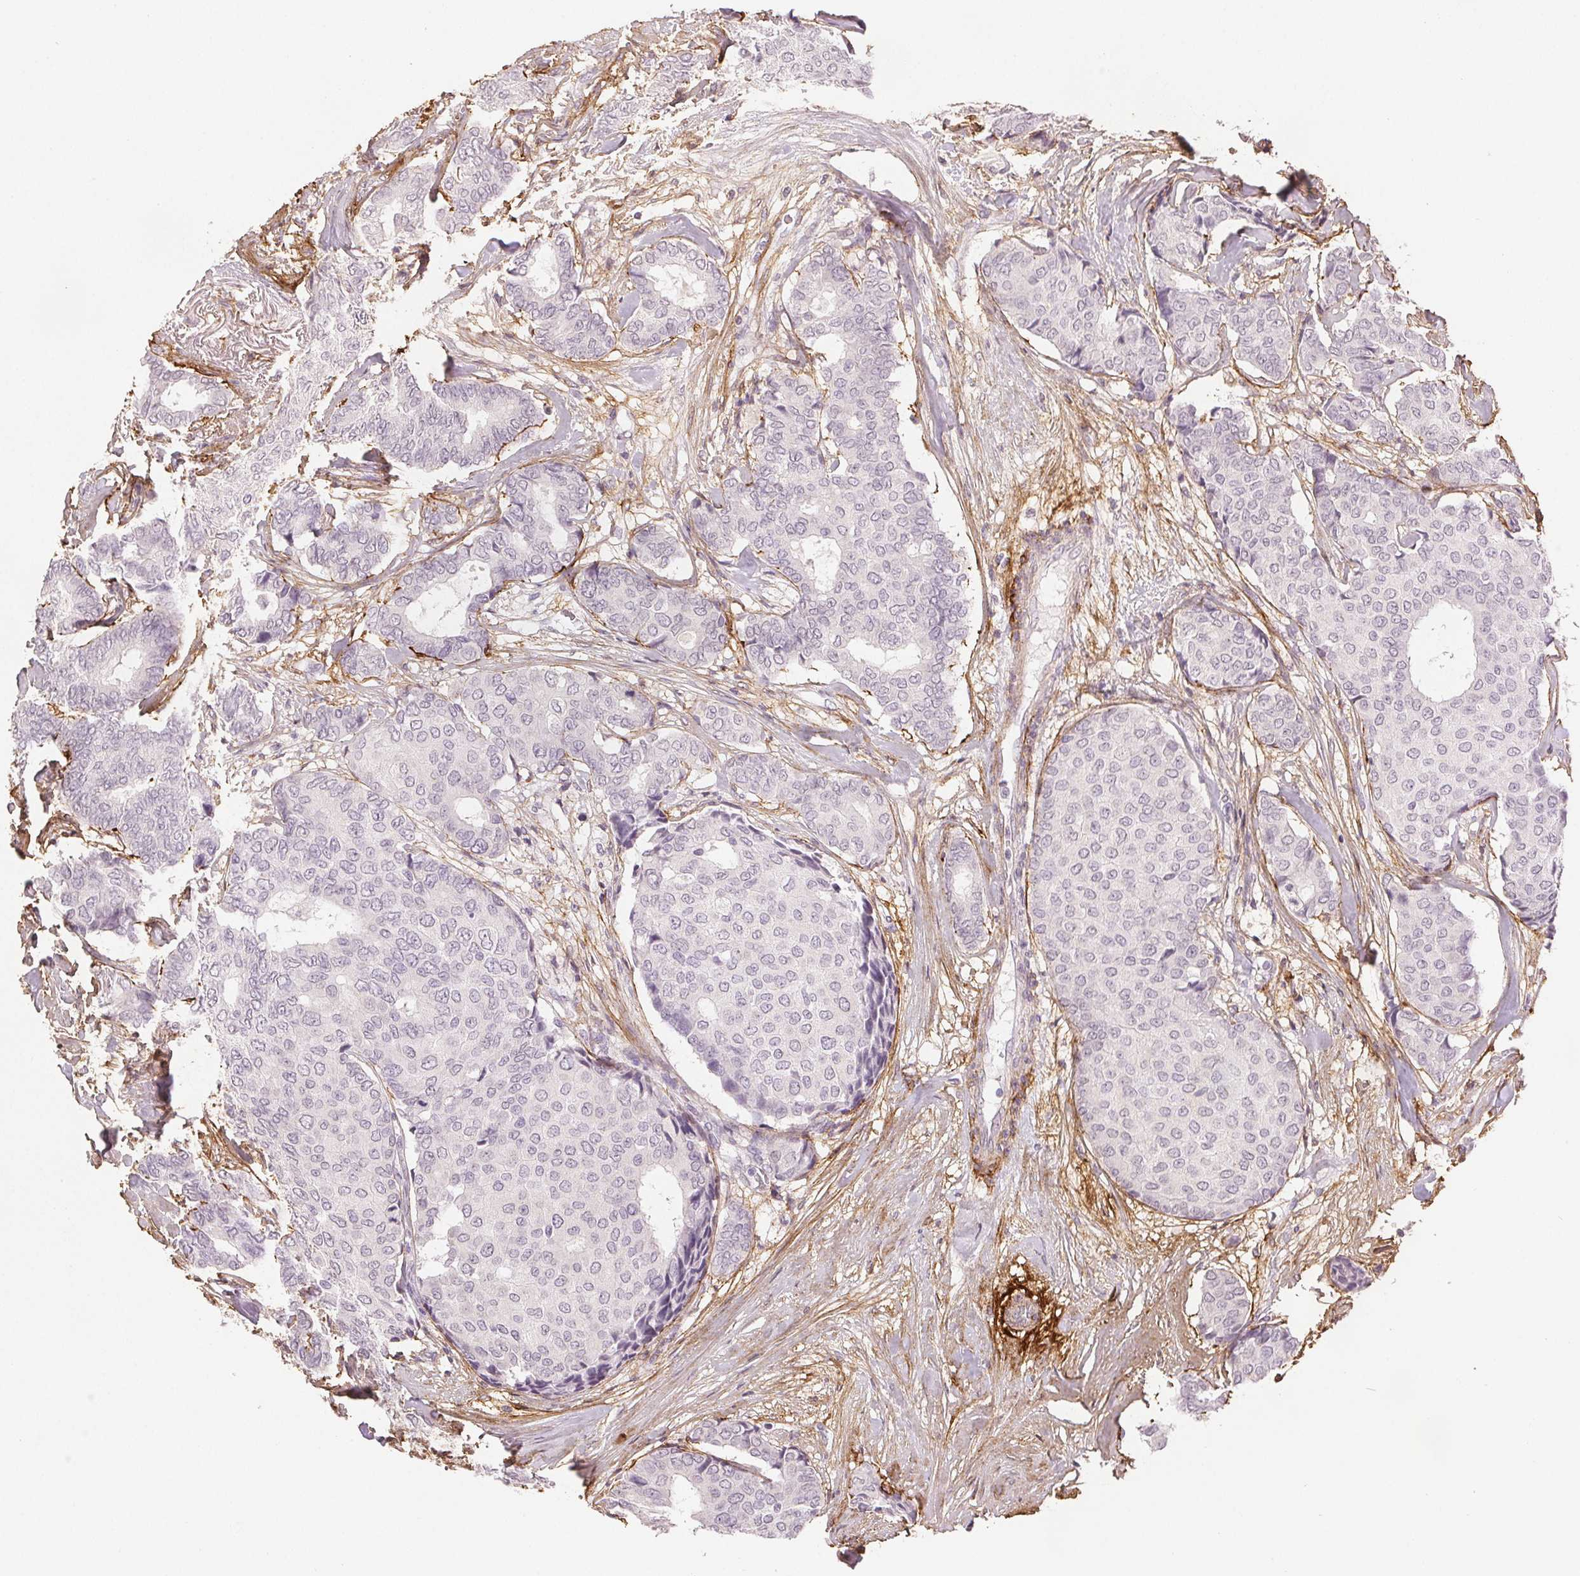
{"staining": {"intensity": "negative", "quantity": "none", "location": "none"}, "tissue": "breast cancer", "cell_type": "Tumor cells", "image_type": "cancer", "snomed": [{"axis": "morphology", "description": "Duct carcinoma"}, {"axis": "topography", "description": "Breast"}], "caption": "The IHC micrograph has no significant expression in tumor cells of breast cancer tissue.", "gene": "FBN1", "patient": {"sex": "female", "age": 75}}